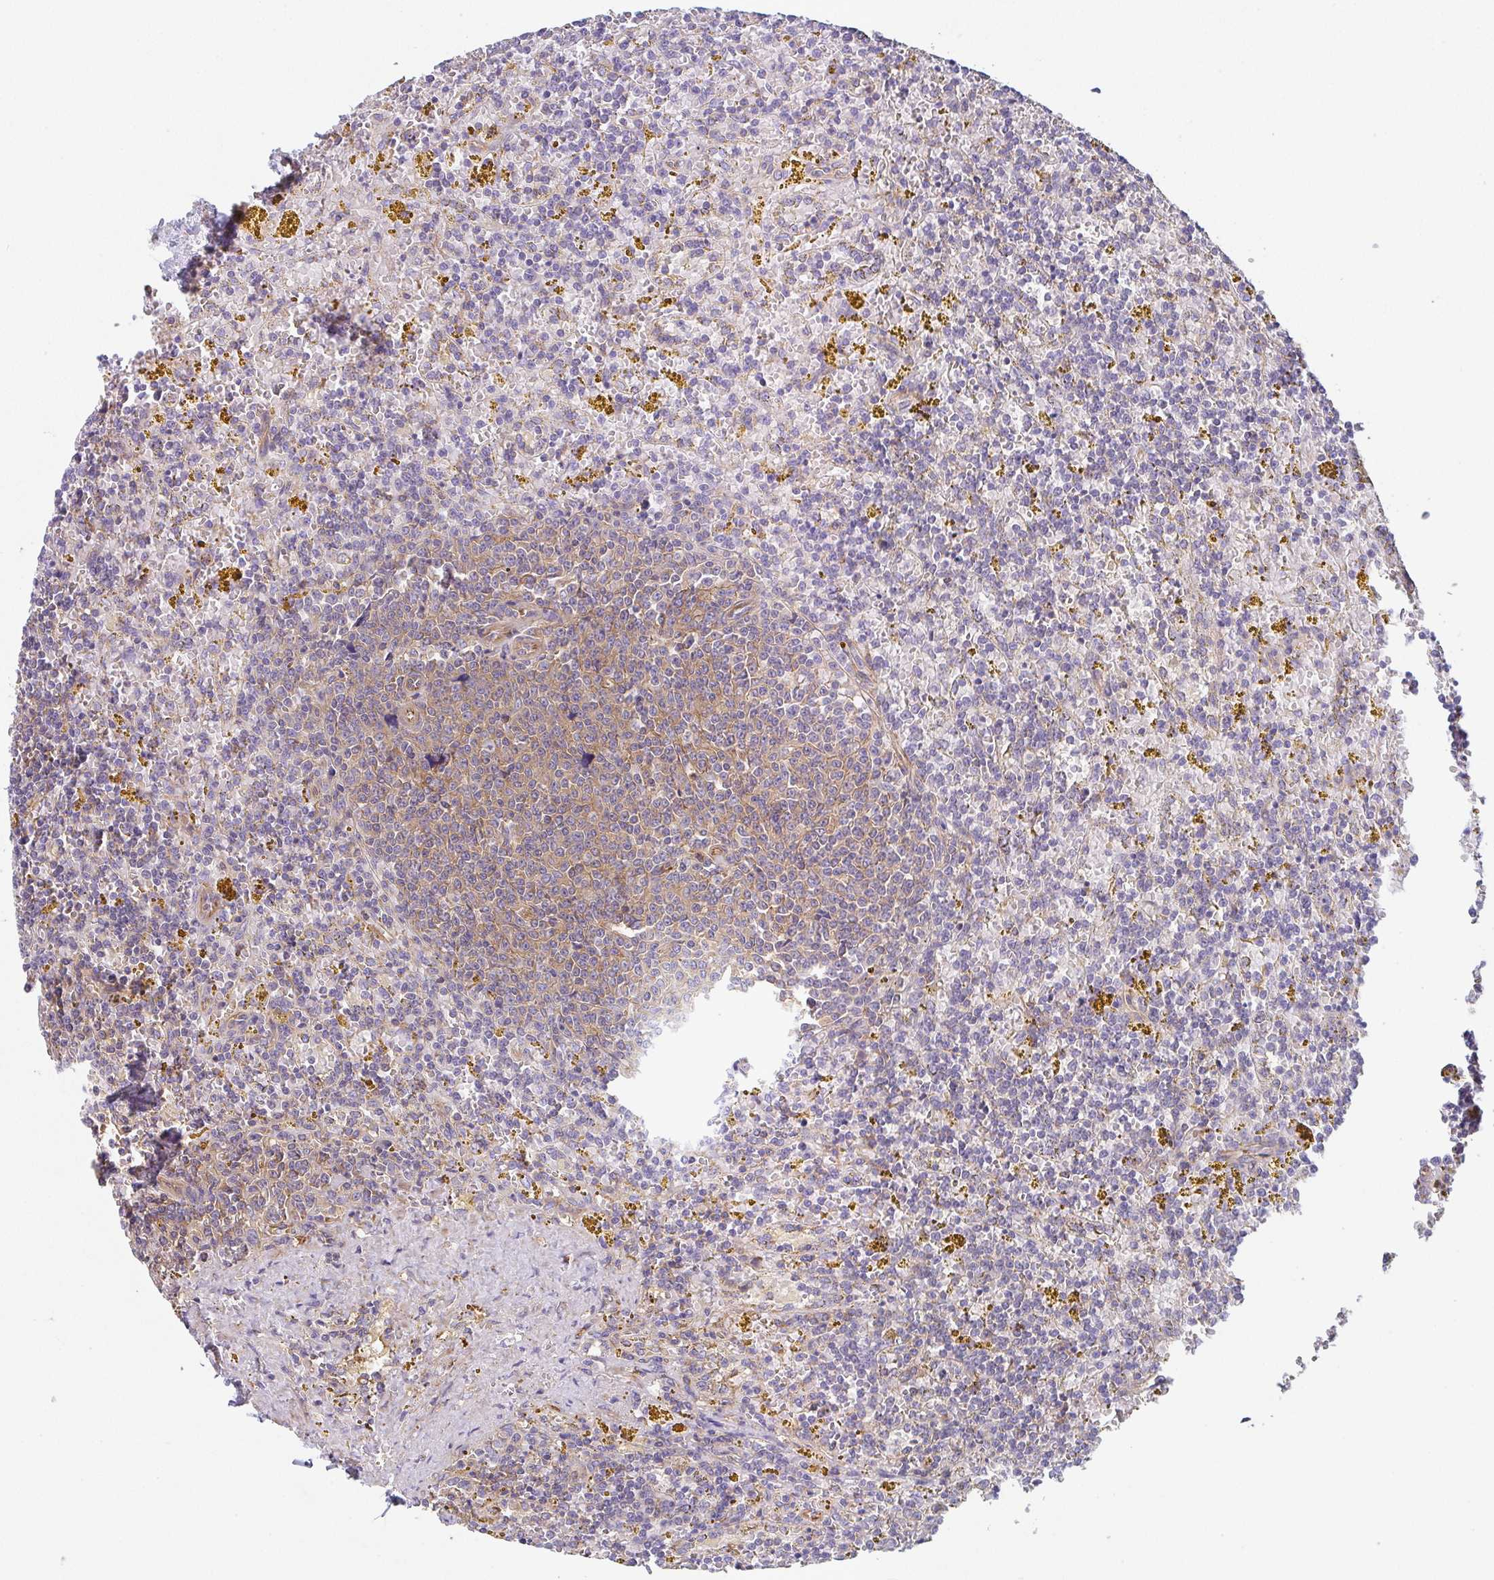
{"staining": {"intensity": "weak", "quantity": "<25%", "location": "cytoplasmic/membranous"}, "tissue": "lymphoma", "cell_type": "Tumor cells", "image_type": "cancer", "snomed": [{"axis": "morphology", "description": "Malignant lymphoma, non-Hodgkin's type, Low grade"}, {"axis": "topography", "description": "Spleen"}, {"axis": "topography", "description": "Lymph node"}], "caption": "There is no significant positivity in tumor cells of malignant lymphoma, non-Hodgkin's type (low-grade).", "gene": "TMEM229A", "patient": {"sex": "female", "age": 66}}